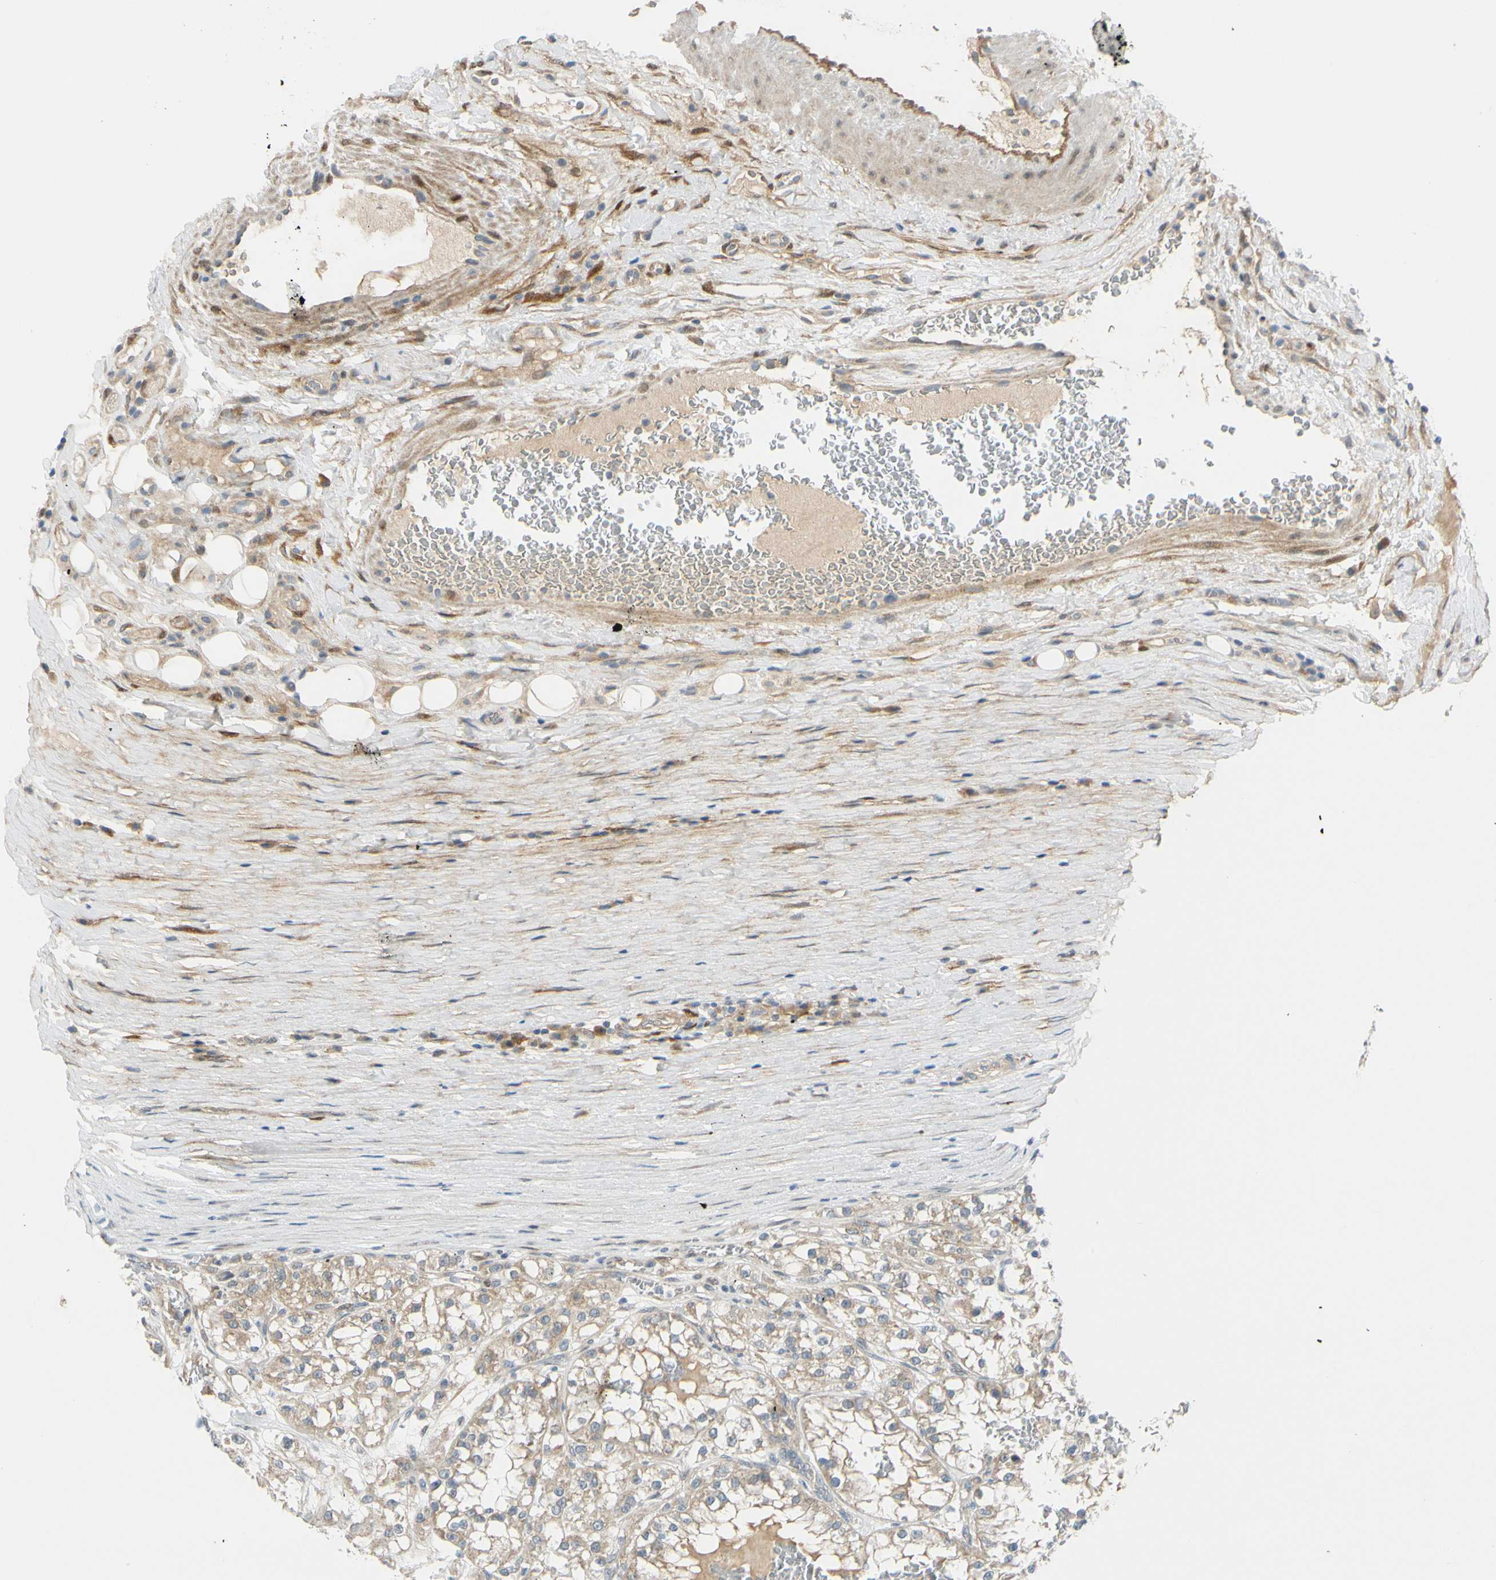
{"staining": {"intensity": "weak", "quantity": "25%-75%", "location": "cytoplasmic/membranous"}, "tissue": "renal cancer", "cell_type": "Tumor cells", "image_type": "cancer", "snomed": [{"axis": "morphology", "description": "Adenocarcinoma, NOS"}, {"axis": "topography", "description": "Kidney"}], "caption": "Renal cancer stained with a protein marker shows weak staining in tumor cells.", "gene": "FHL2", "patient": {"sex": "female", "age": 52}}